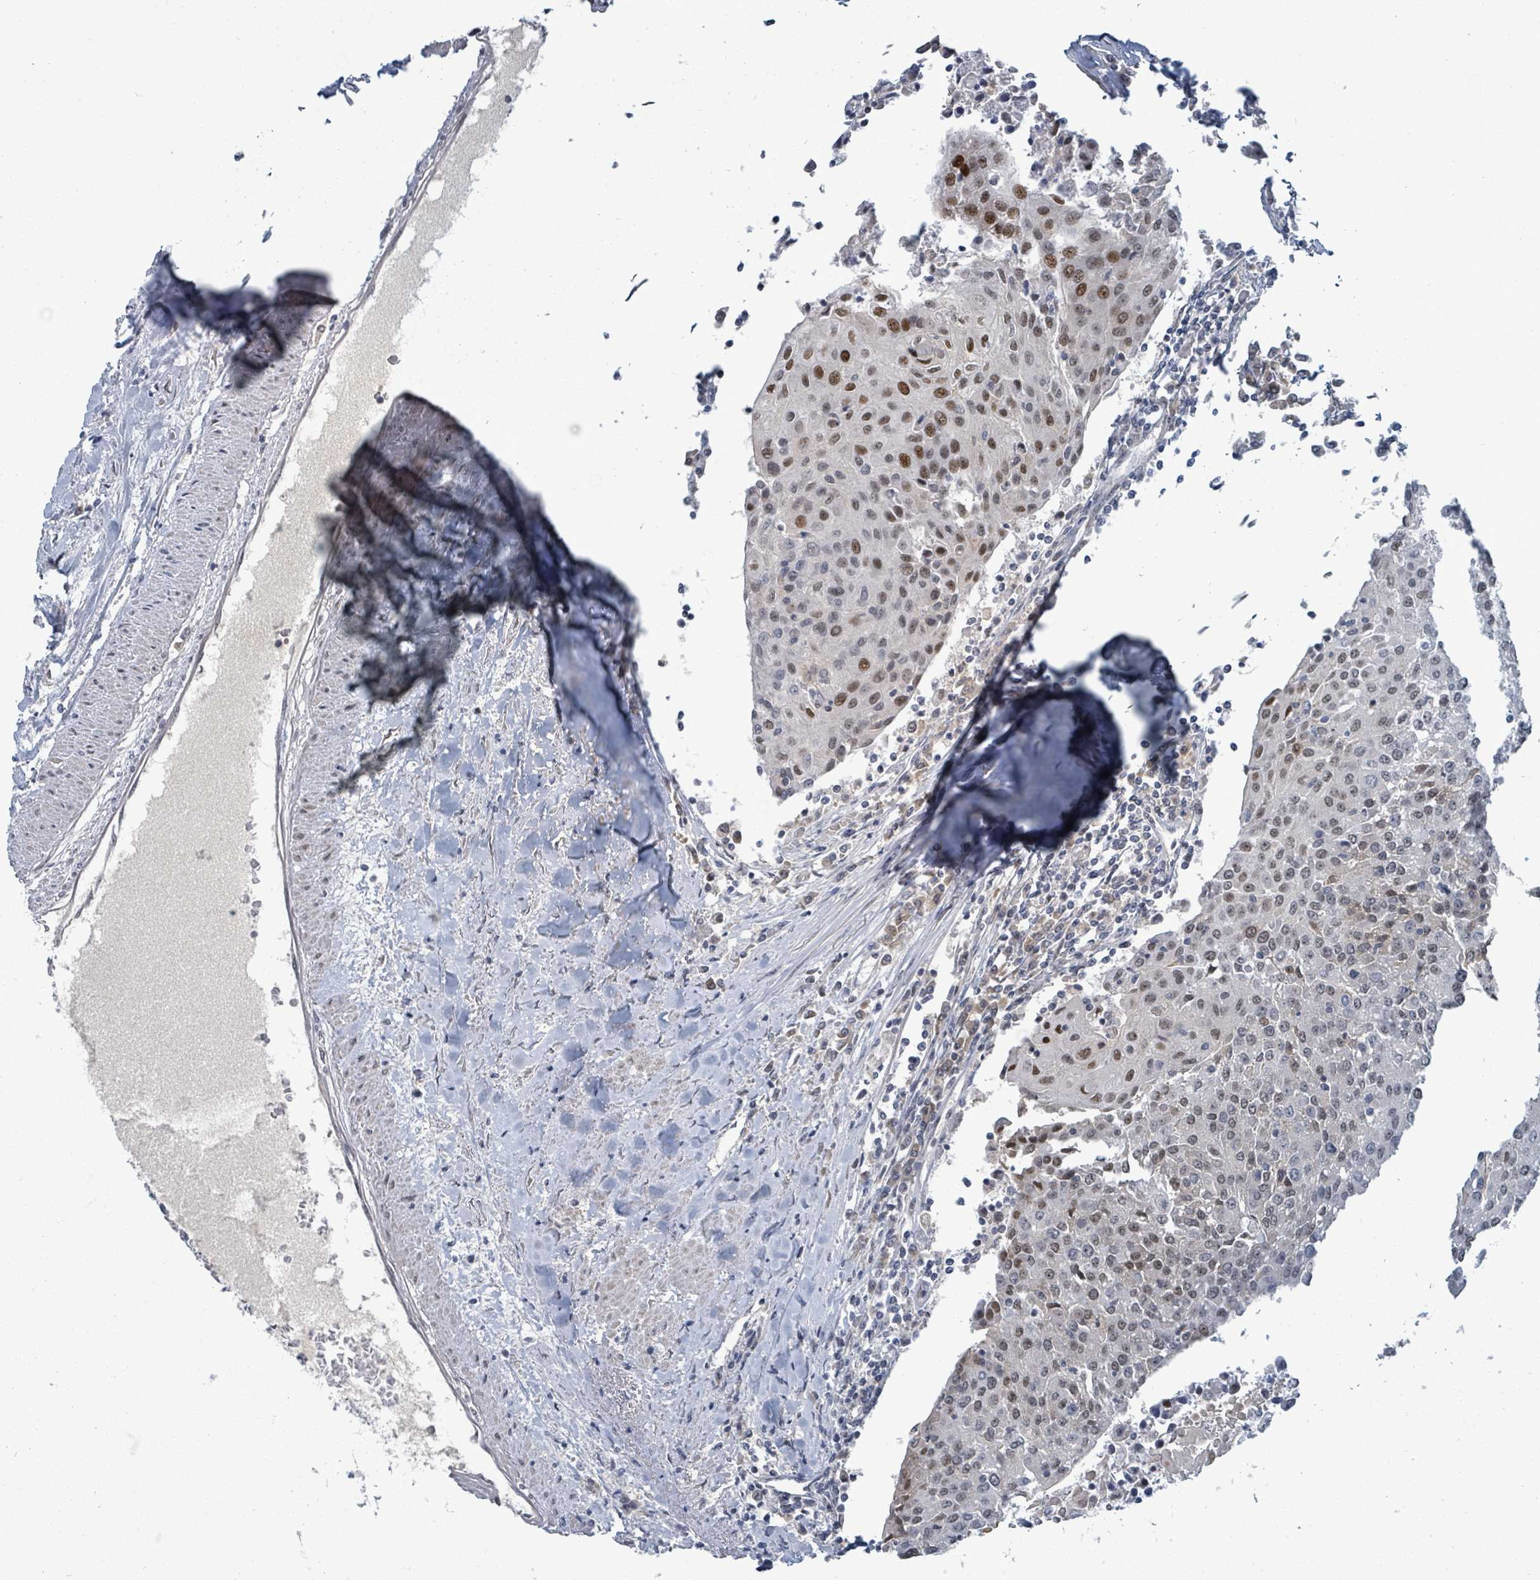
{"staining": {"intensity": "moderate", "quantity": "25%-75%", "location": "nuclear"}, "tissue": "urothelial cancer", "cell_type": "Tumor cells", "image_type": "cancer", "snomed": [{"axis": "morphology", "description": "Urothelial carcinoma, High grade"}, {"axis": "topography", "description": "Urinary bladder"}], "caption": "Human urothelial carcinoma (high-grade) stained for a protein (brown) shows moderate nuclear positive positivity in about 25%-75% of tumor cells.", "gene": "UCK1", "patient": {"sex": "female", "age": 85}}